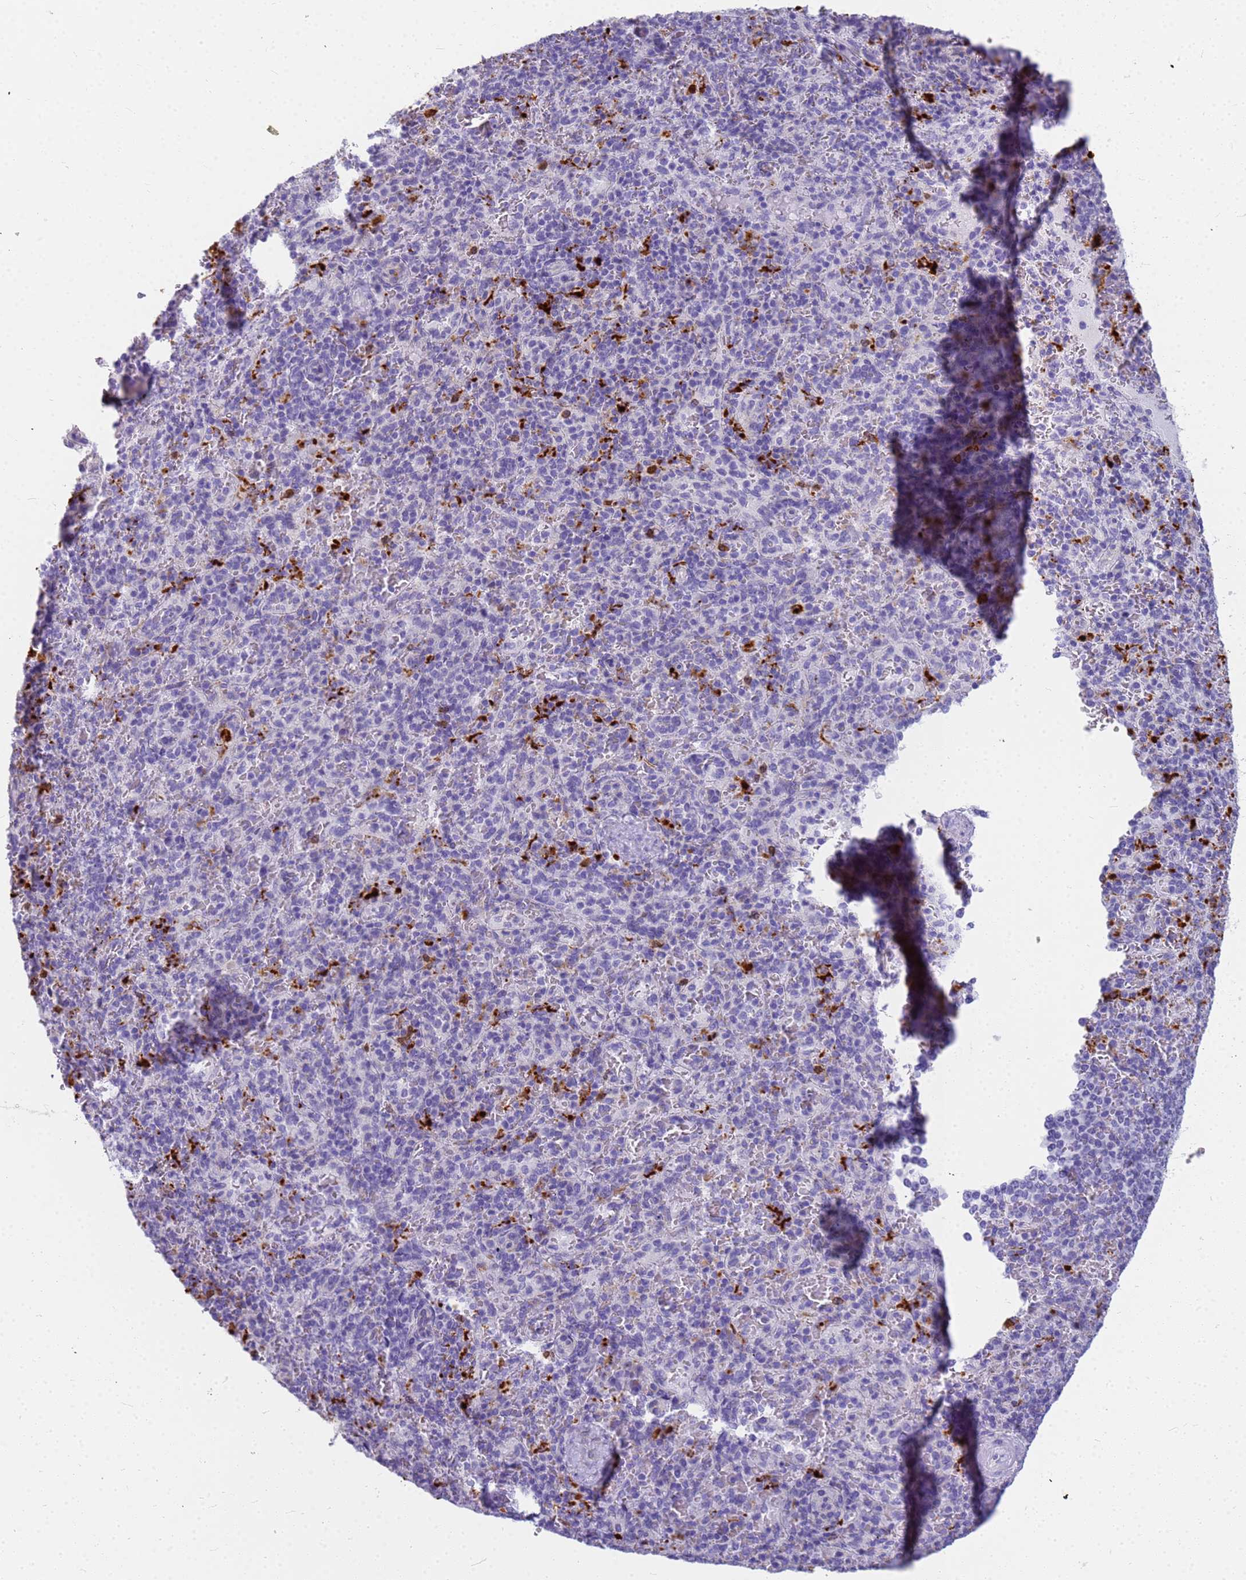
{"staining": {"intensity": "strong", "quantity": "<25%", "location": "cytoplasmic/membranous"}, "tissue": "spleen", "cell_type": "Cells in red pulp", "image_type": "normal", "snomed": [{"axis": "morphology", "description": "Normal tissue, NOS"}, {"axis": "topography", "description": "Spleen"}], "caption": "Protein expression analysis of unremarkable spleen displays strong cytoplasmic/membranous positivity in about <25% of cells in red pulp.", "gene": "RNASE2", "patient": {"sex": "male", "age": 82}}